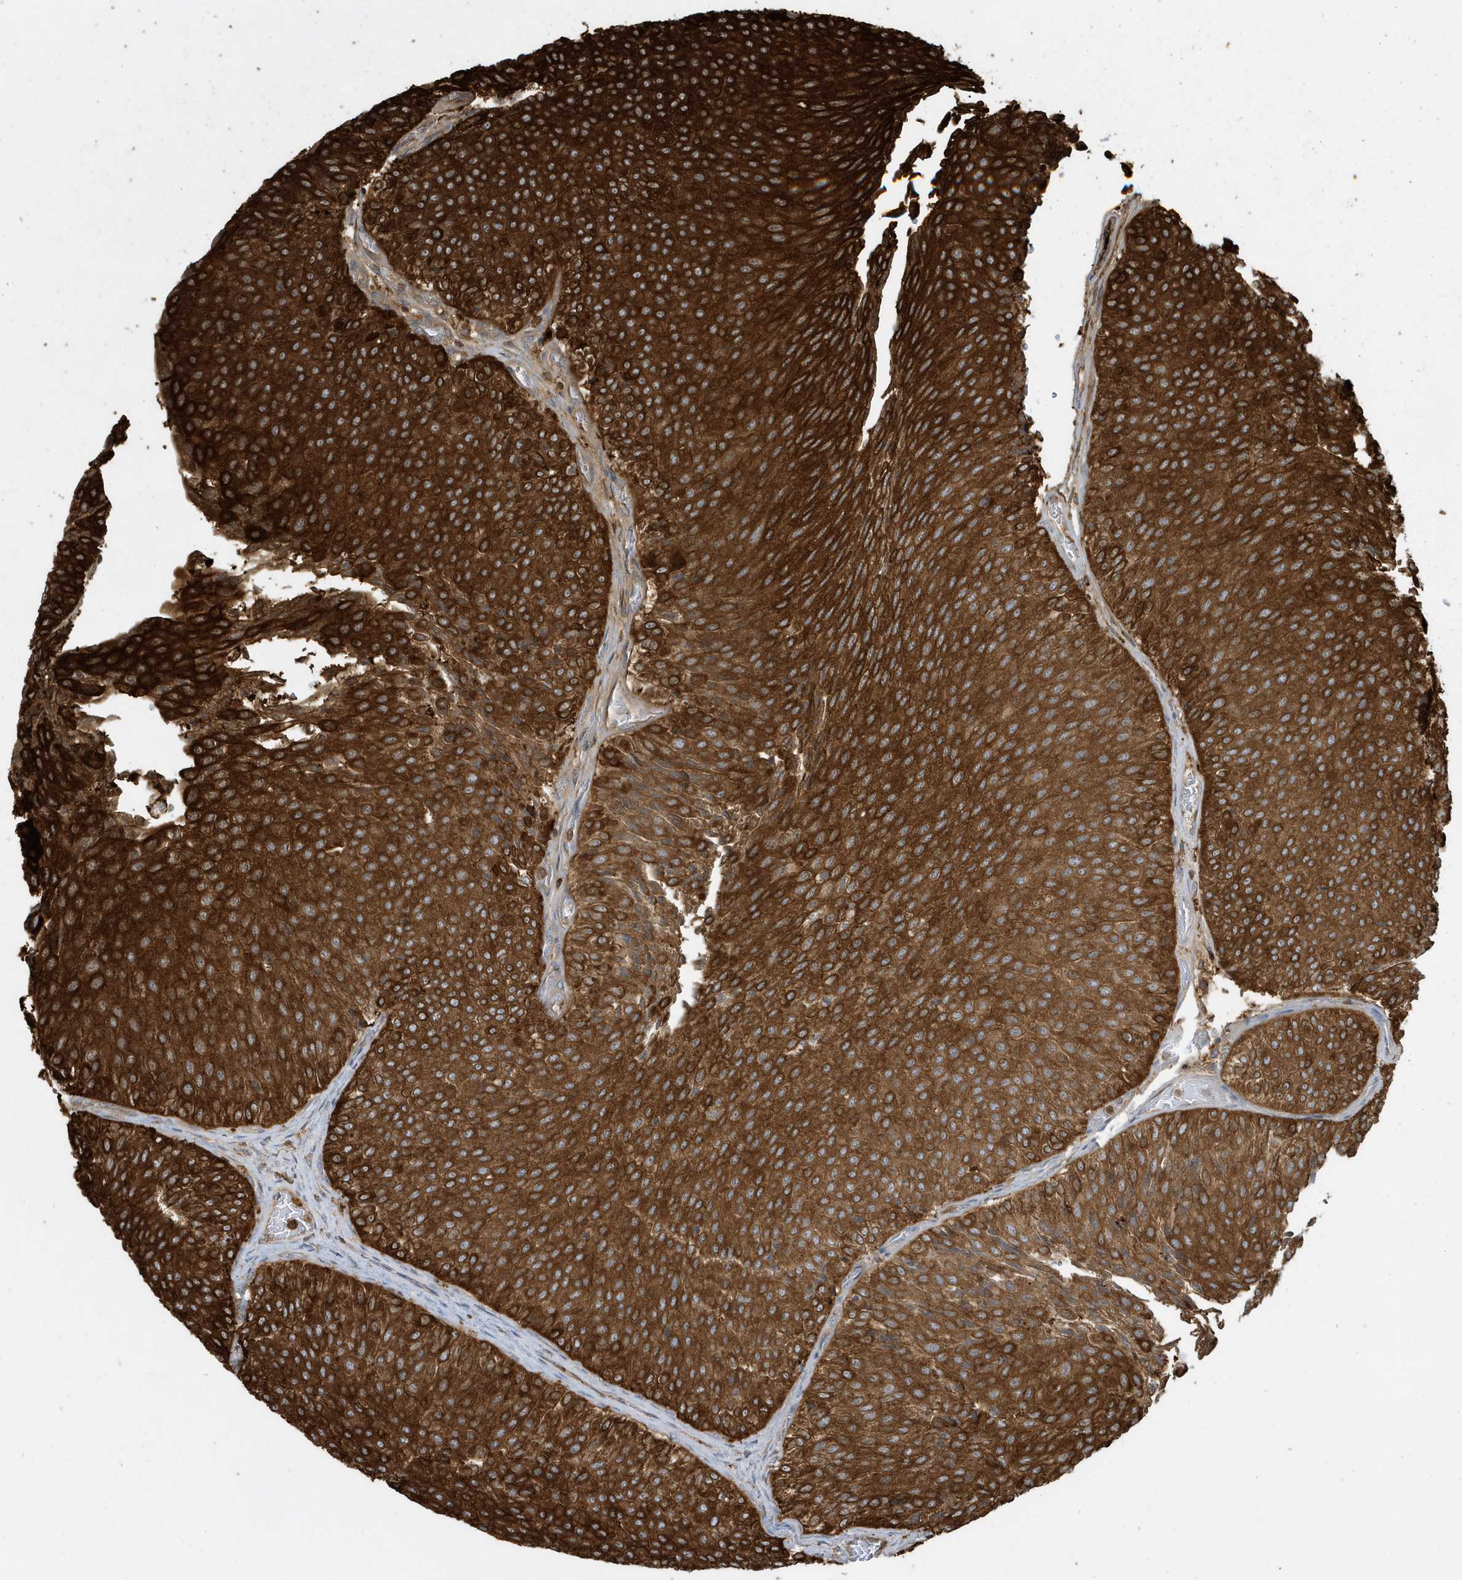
{"staining": {"intensity": "strong", "quantity": ">75%", "location": "cytoplasmic/membranous"}, "tissue": "urothelial cancer", "cell_type": "Tumor cells", "image_type": "cancer", "snomed": [{"axis": "morphology", "description": "Urothelial carcinoma, Low grade"}, {"axis": "topography", "description": "Urinary bladder"}], "caption": "This is an image of immunohistochemistry (IHC) staining of urothelial cancer, which shows strong expression in the cytoplasmic/membranous of tumor cells.", "gene": "CLCN6", "patient": {"sex": "male", "age": 78}}